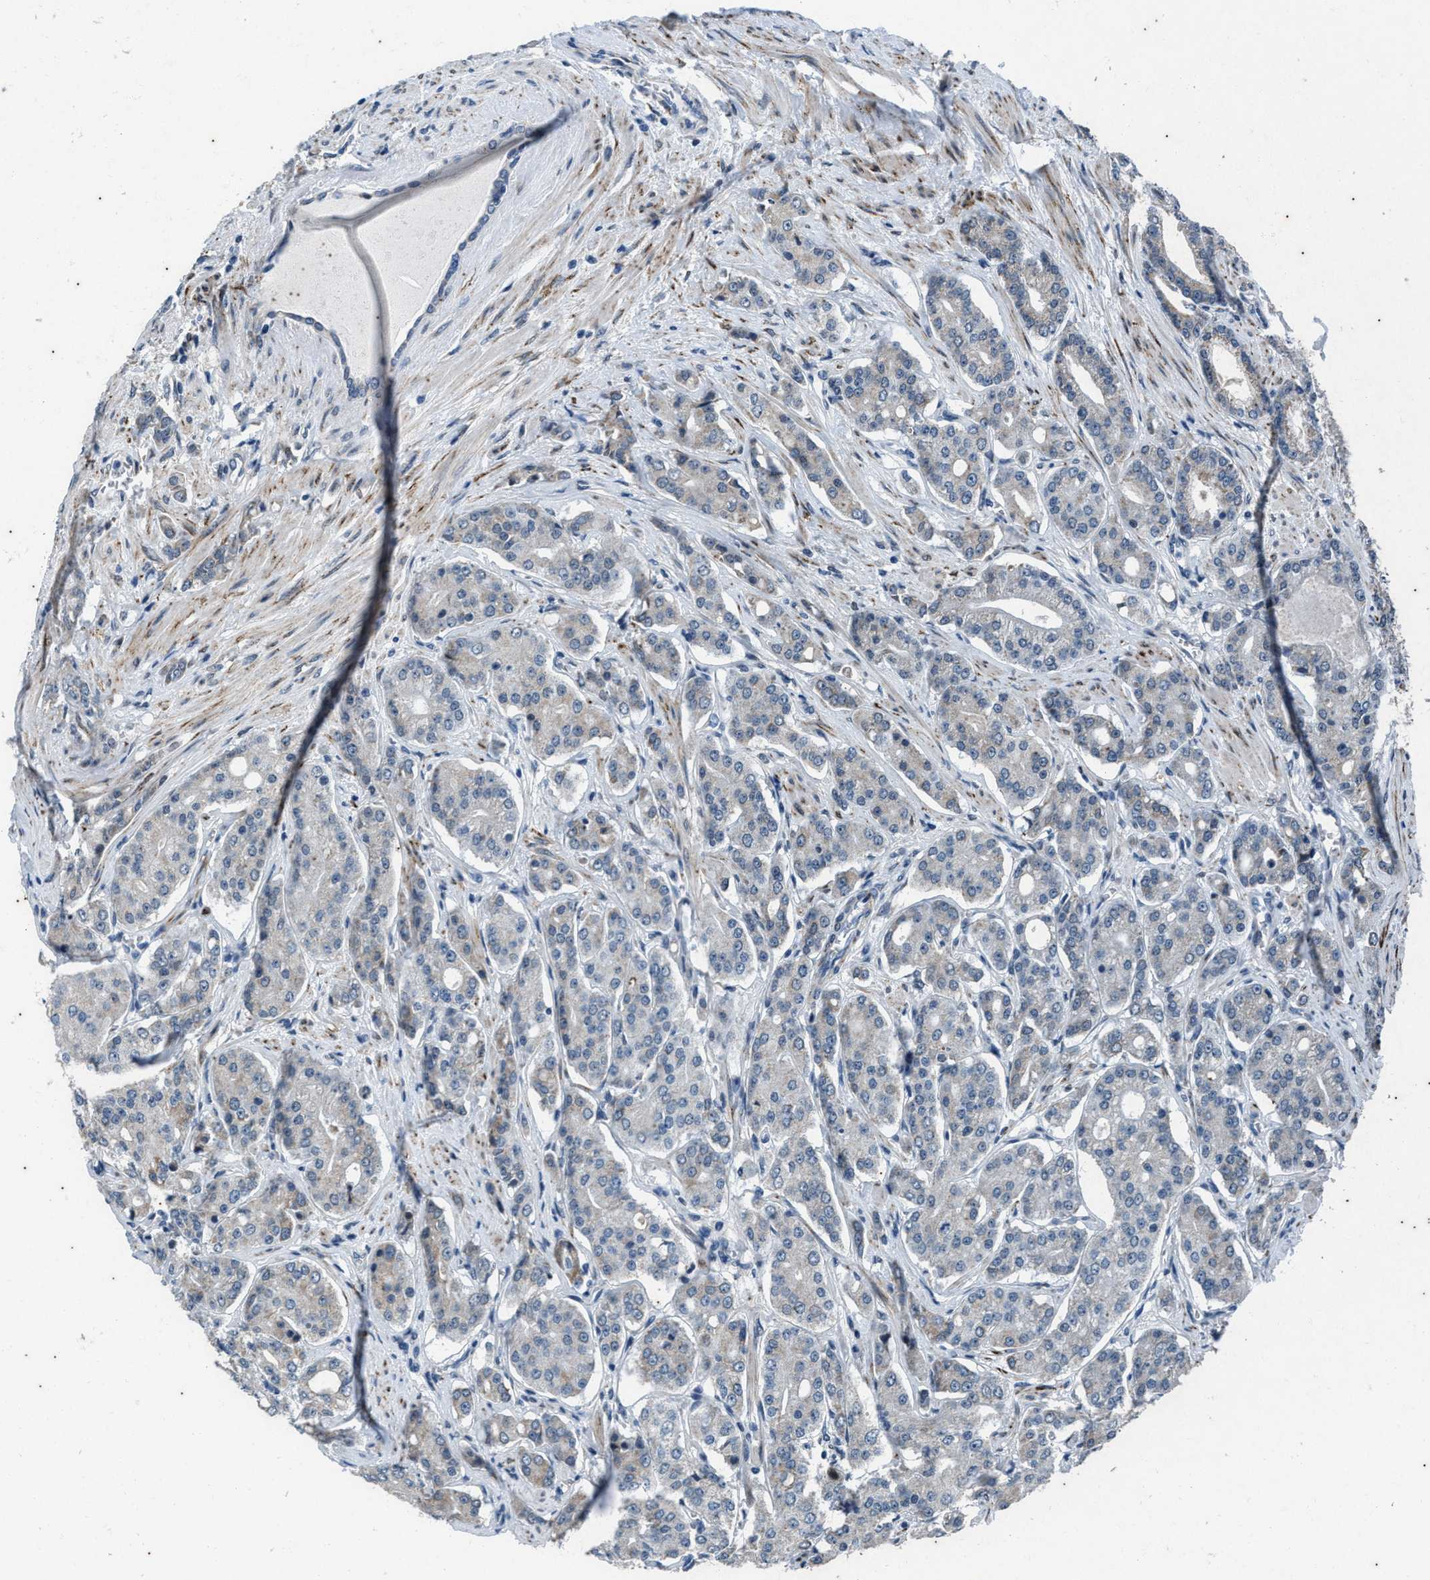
{"staining": {"intensity": "negative", "quantity": "none", "location": "none"}, "tissue": "prostate cancer", "cell_type": "Tumor cells", "image_type": "cancer", "snomed": [{"axis": "morphology", "description": "Adenocarcinoma, High grade"}, {"axis": "topography", "description": "Prostate"}], "caption": "This image is of high-grade adenocarcinoma (prostate) stained with immunohistochemistry (IHC) to label a protein in brown with the nuclei are counter-stained blue. There is no positivity in tumor cells.", "gene": "KIF24", "patient": {"sex": "male", "age": 71}}